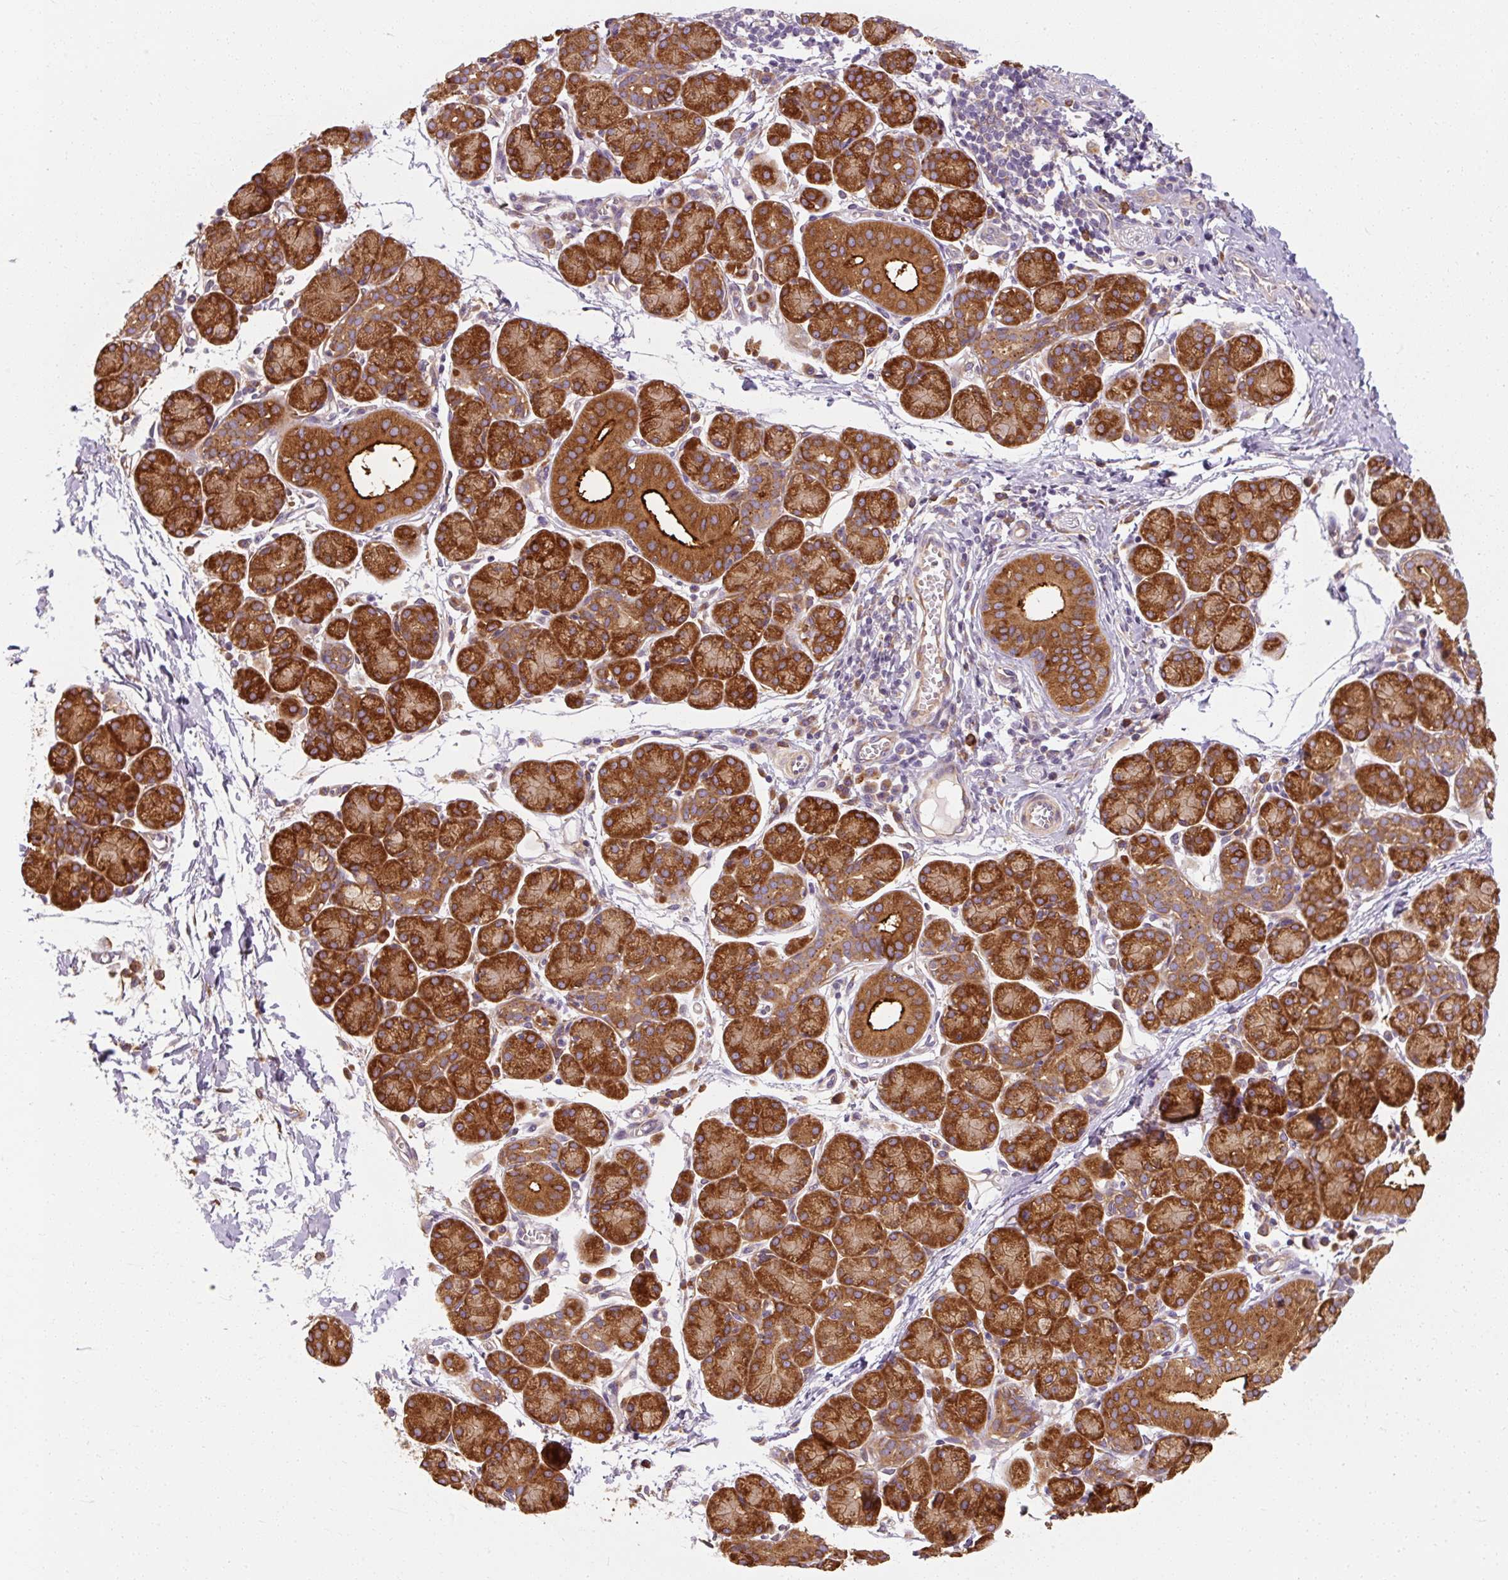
{"staining": {"intensity": "strong", "quantity": ">75%", "location": "cytoplasmic/membranous"}, "tissue": "salivary gland", "cell_type": "Glandular cells", "image_type": "normal", "snomed": [{"axis": "morphology", "description": "Normal tissue, NOS"}, {"axis": "morphology", "description": "Inflammation, NOS"}, {"axis": "topography", "description": "Lymph node"}, {"axis": "topography", "description": "Salivary gland"}], "caption": "Immunohistochemistry of unremarkable human salivary gland displays high levels of strong cytoplasmic/membranous staining in about >75% of glandular cells.", "gene": "TBC1D4", "patient": {"sex": "male", "age": 3}}